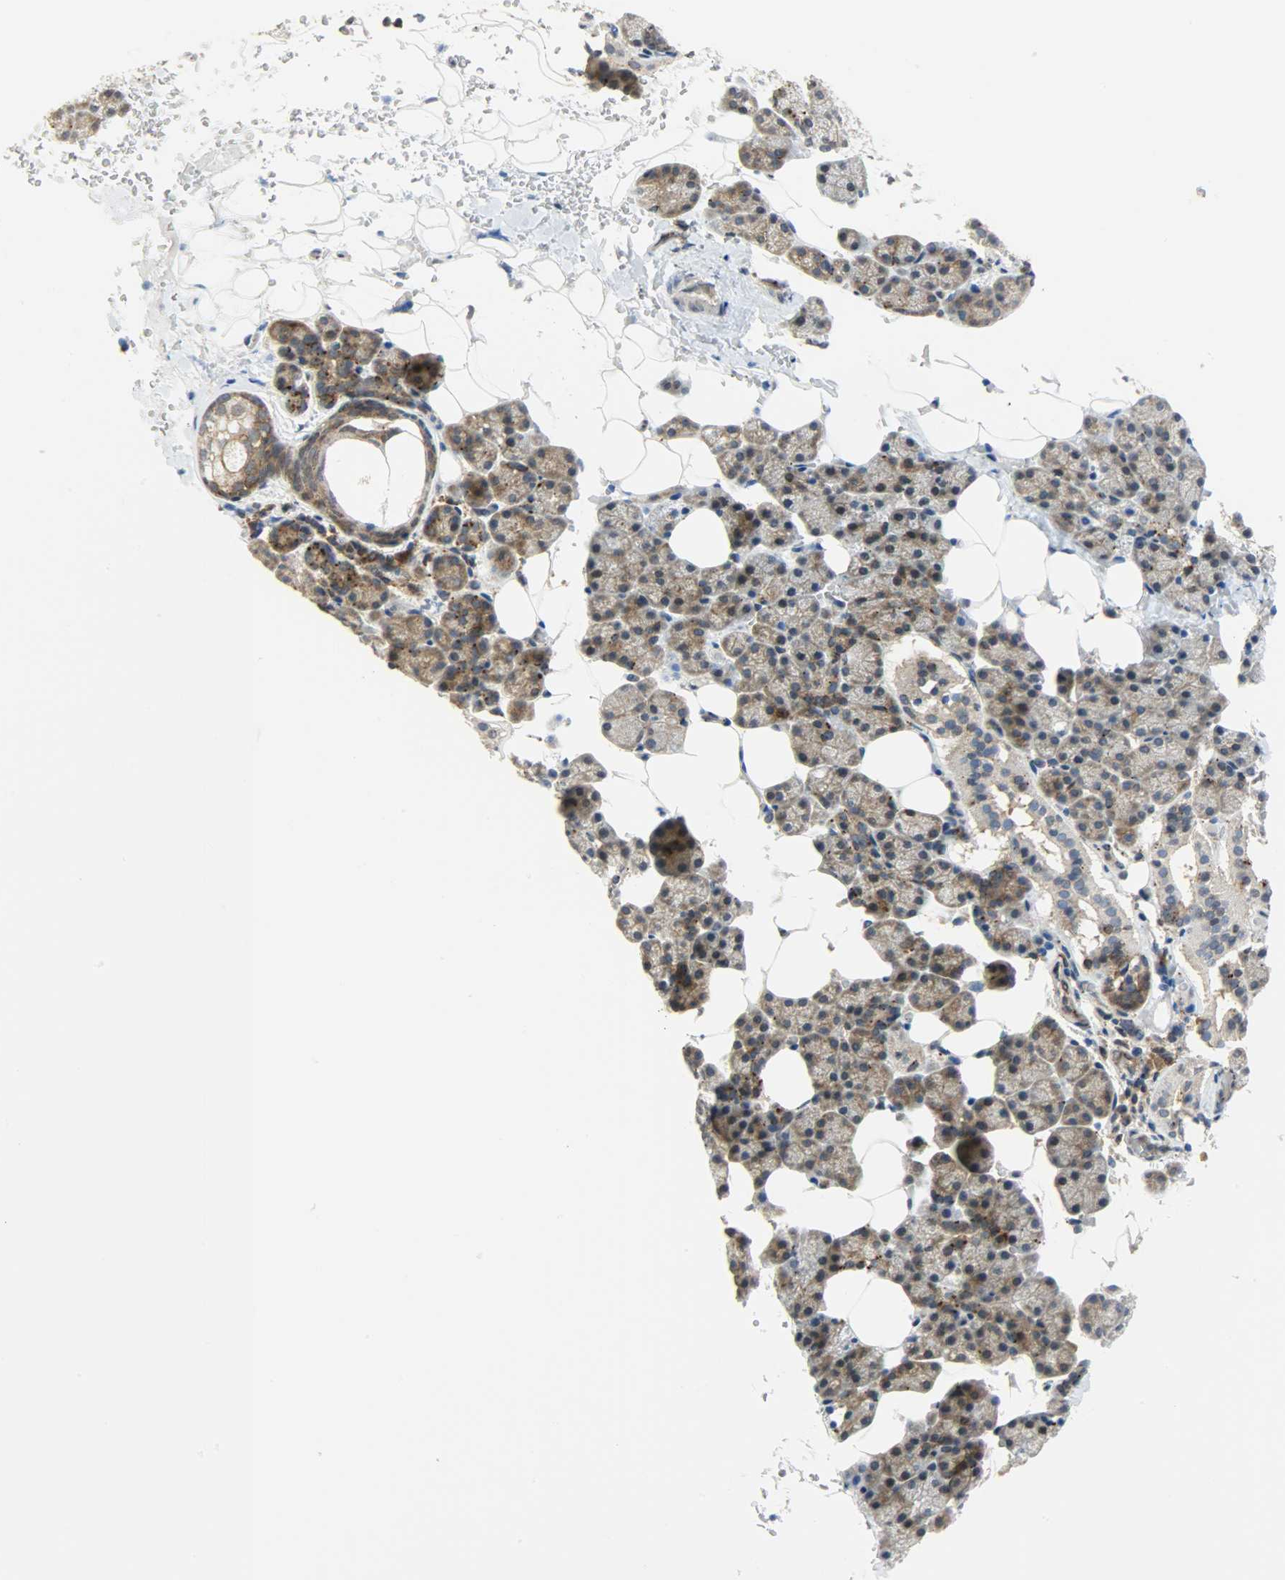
{"staining": {"intensity": "moderate", "quantity": ">75%", "location": "cytoplasmic/membranous"}, "tissue": "salivary gland", "cell_type": "Glandular cells", "image_type": "normal", "snomed": [{"axis": "morphology", "description": "Normal tissue, NOS"}, {"axis": "topography", "description": "Lymph node"}, {"axis": "topography", "description": "Salivary gland"}], "caption": "DAB immunohistochemical staining of normal human salivary gland demonstrates moderate cytoplasmic/membranous protein staining in approximately >75% of glandular cells.", "gene": "GIT2", "patient": {"sex": "male", "age": 8}}